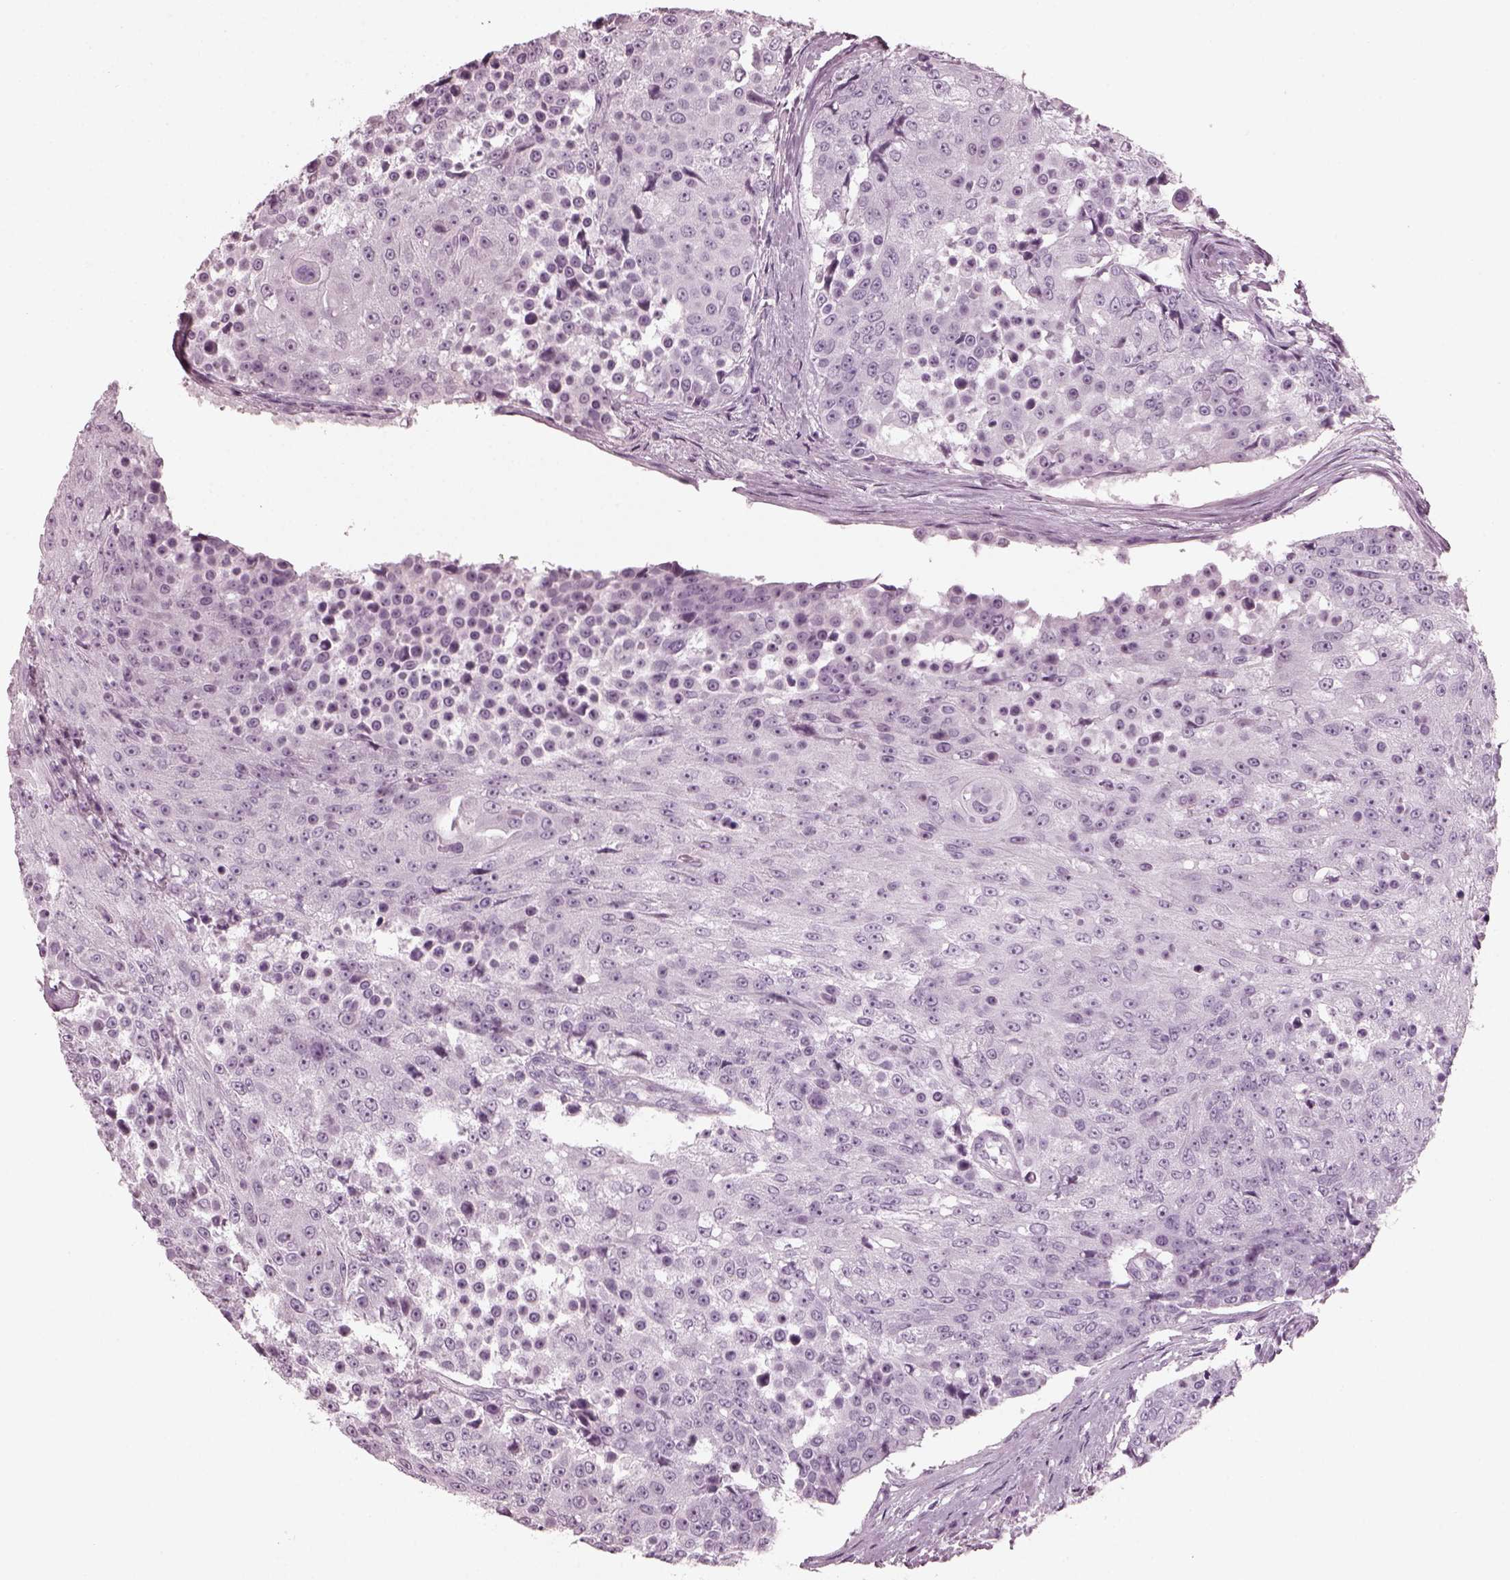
{"staining": {"intensity": "negative", "quantity": "none", "location": "none"}, "tissue": "urothelial cancer", "cell_type": "Tumor cells", "image_type": "cancer", "snomed": [{"axis": "morphology", "description": "Urothelial carcinoma, High grade"}, {"axis": "topography", "description": "Urinary bladder"}], "caption": "IHC photomicrograph of neoplastic tissue: high-grade urothelial carcinoma stained with DAB (3,3'-diaminobenzidine) shows no significant protein positivity in tumor cells.", "gene": "RCVRN", "patient": {"sex": "female", "age": 63}}